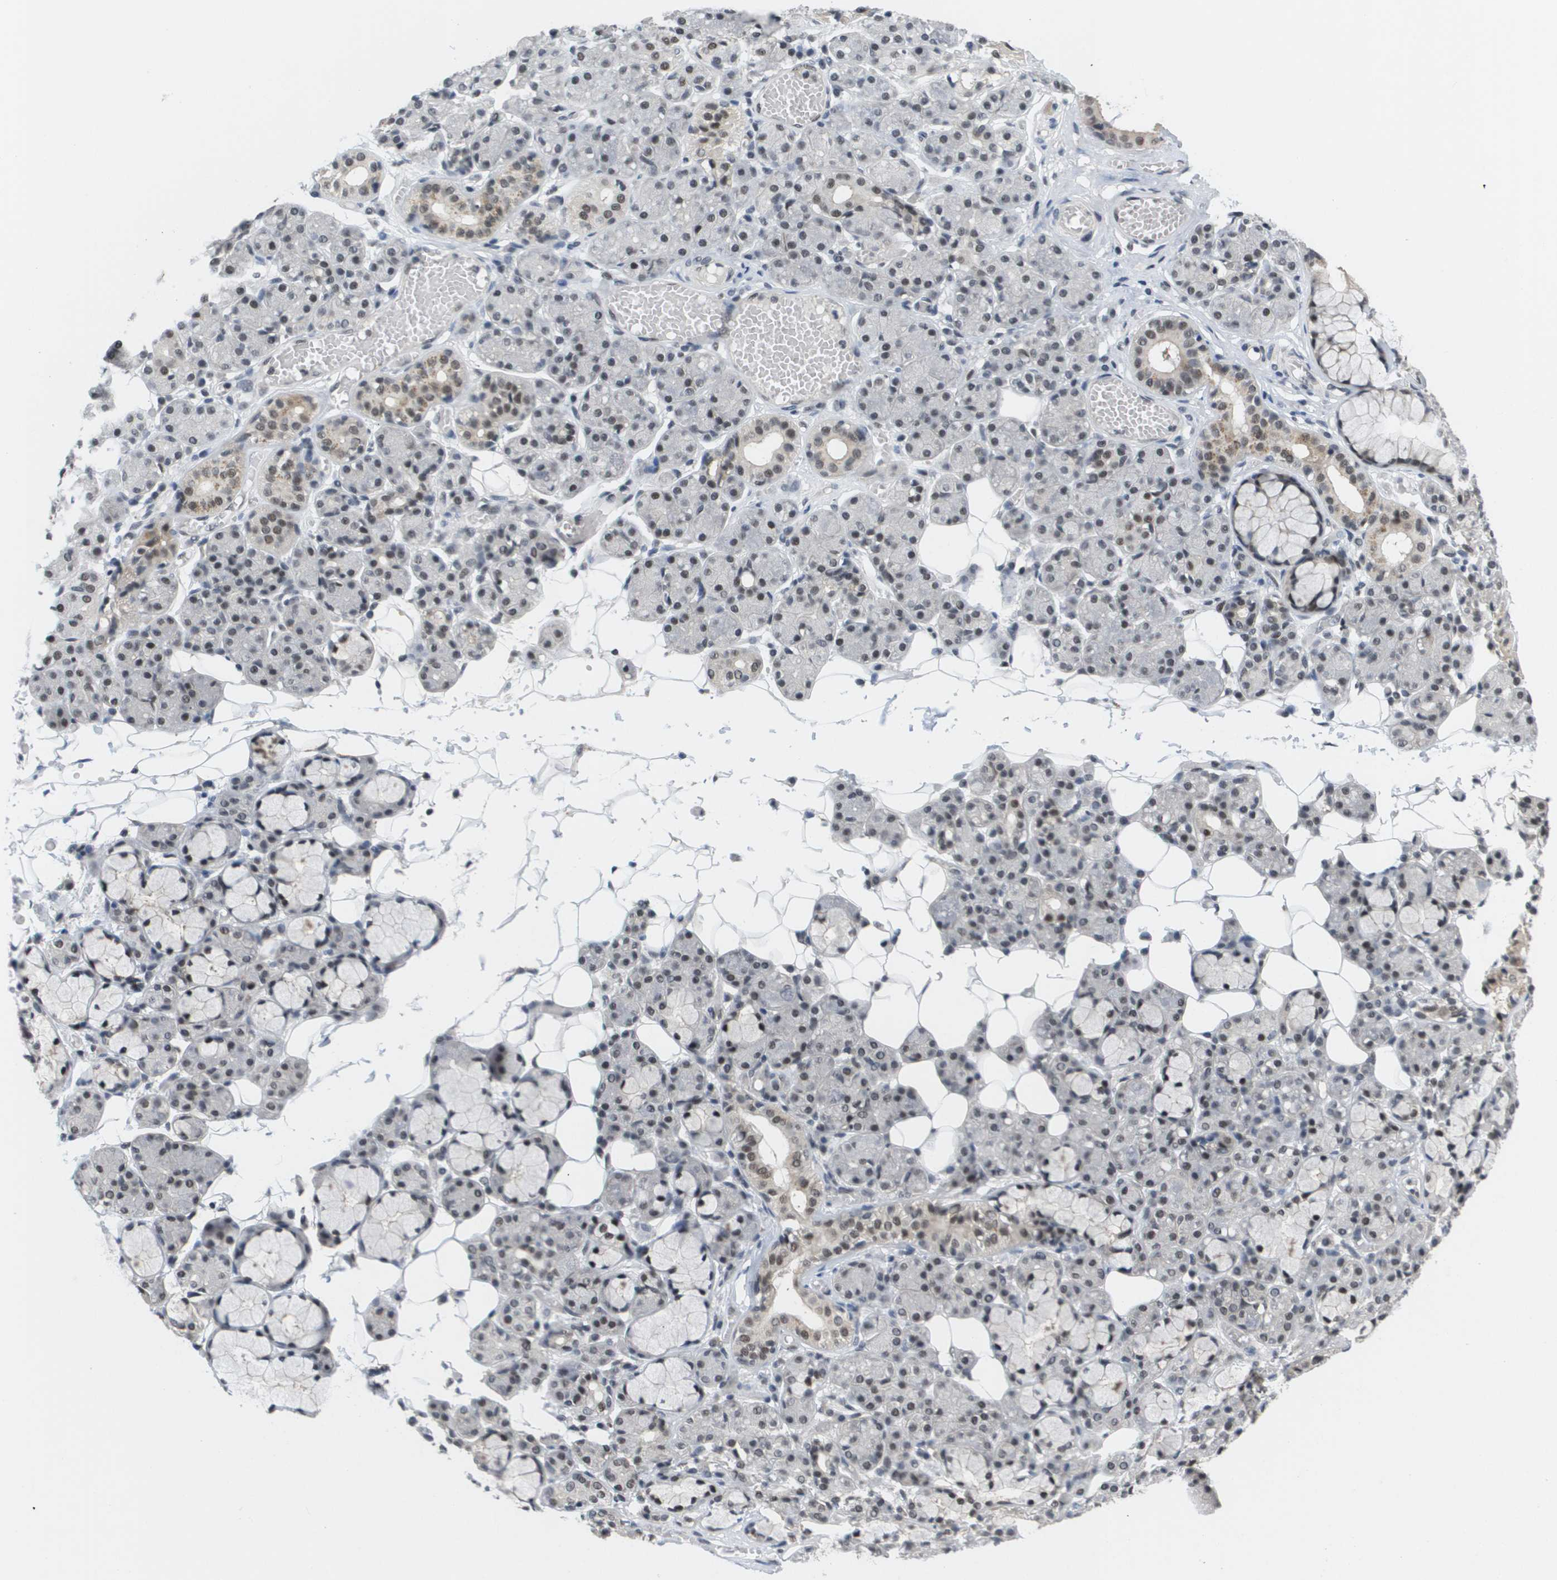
{"staining": {"intensity": "weak", "quantity": "25%-75%", "location": "nuclear"}, "tissue": "salivary gland", "cell_type": "Glandular cells", "image_type": "normal", "snomed": [{"axis": "morphology", "description": "Normal tissue, NOS"}, {"axis": "topography", "description": "Salivary gland"}], "caption": "Protein staining of unremarkable salivary gland reveals weak nuclear staining in approximately 25%-75% of glandular cells. (Brightfield microscopy of DAB IHC at high magnification).", "gene": "ISY1", "patient": {"sex": "male", "age": 63}}